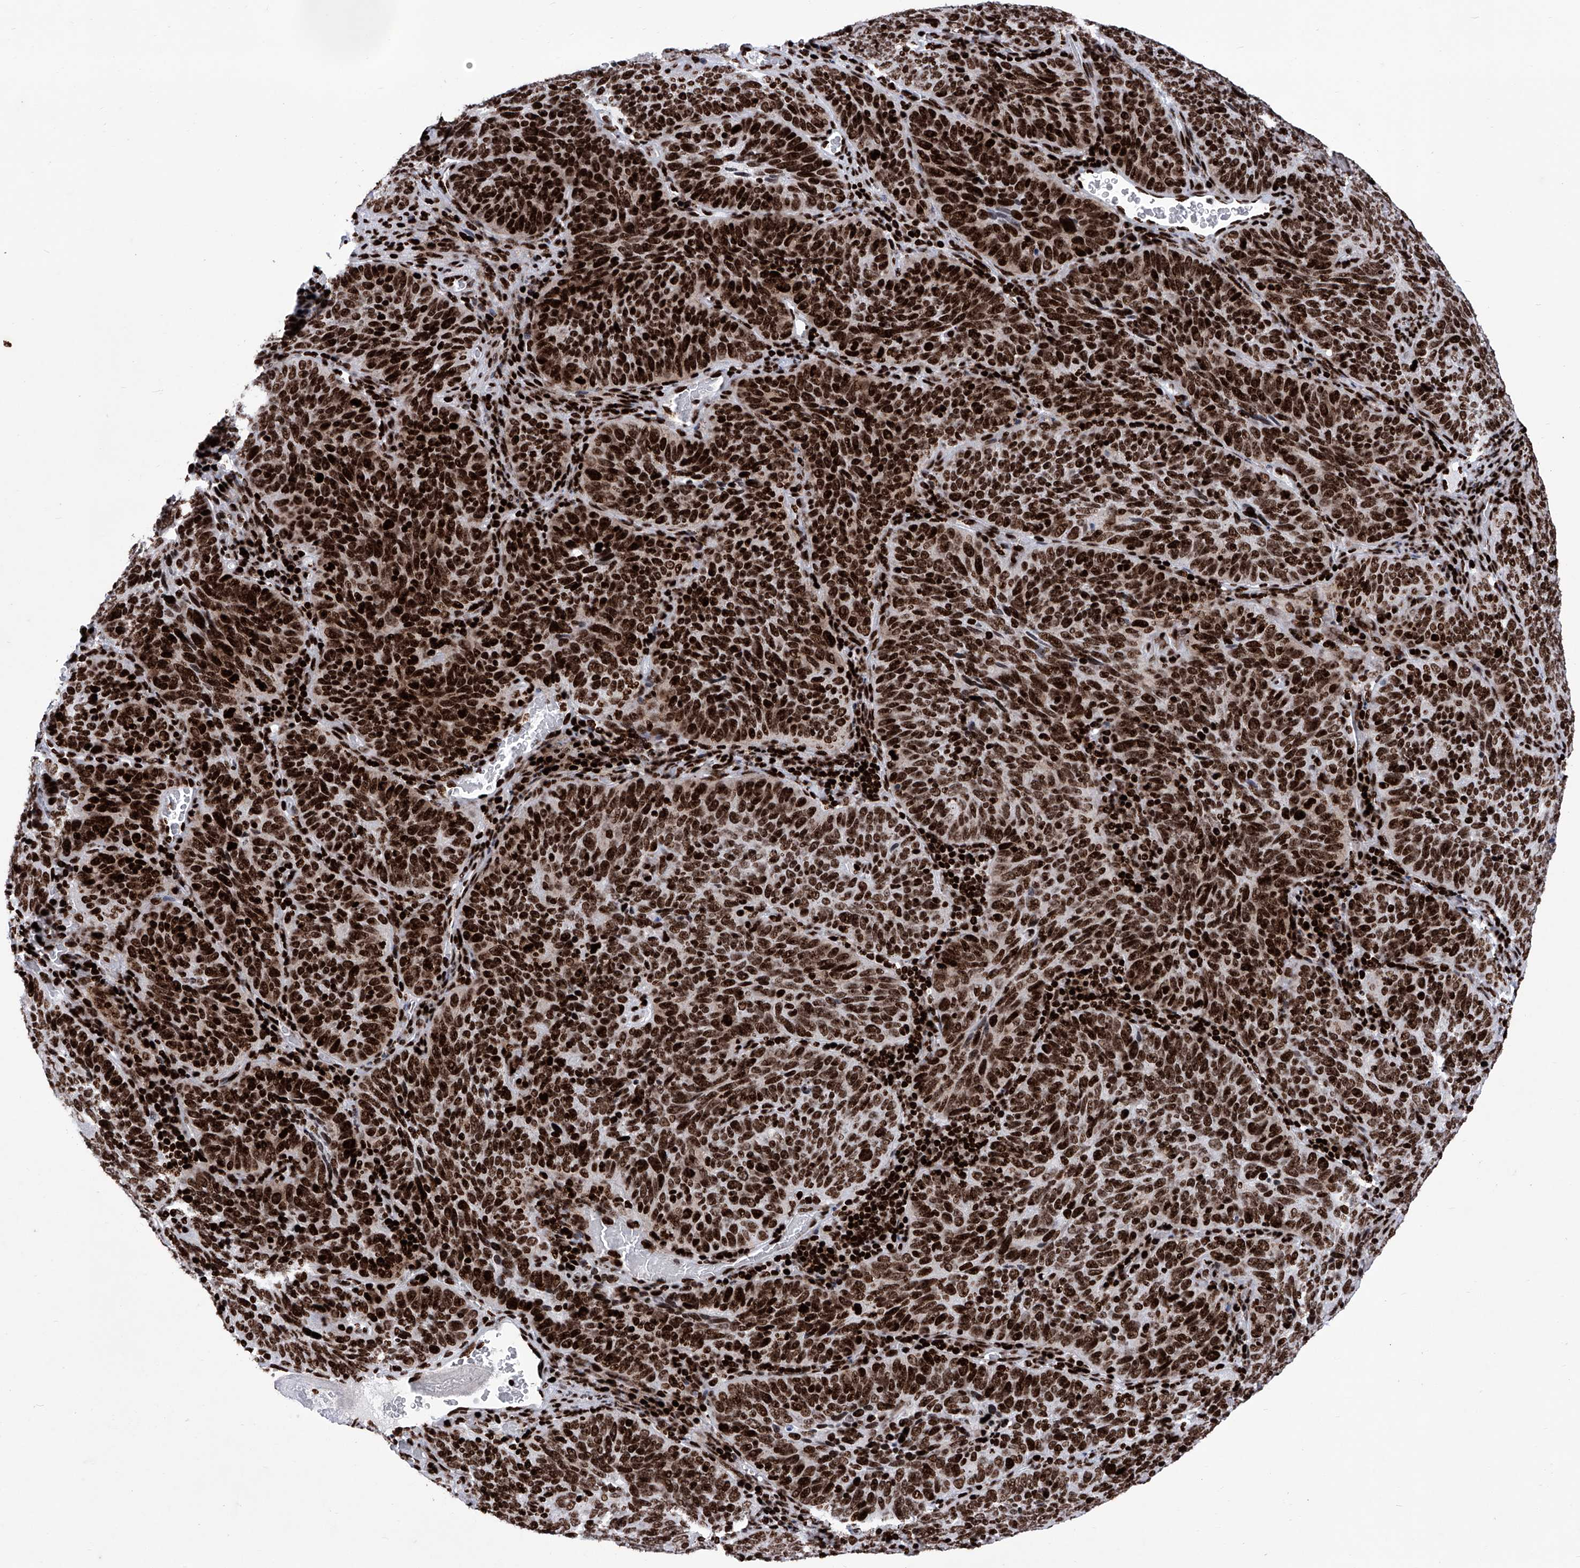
{"staining": {"intensity": "strong", "quantity": ">75%", "location": "nuclear"}, "tissue": "cervical cancer", "cell_type": "Tumor cells", "image_type": "cancer", "snomed": [{"axis": "morphology", "description": "Squamous cell carcinoma, NOS"}, {"axis": "topography", "description": "Cervix"}], "caption": "IHC image of neoplastic tissue: cervical squamous cell carcinoma stained using immunohistochemistry (IHC) exhibits high levels of strong protein expression localized specifically in the nuclear of tumor cells, appearing as a nuclear brown color.", "gene": "HEY2", "patient": {"sex": "female", "age": 60}}